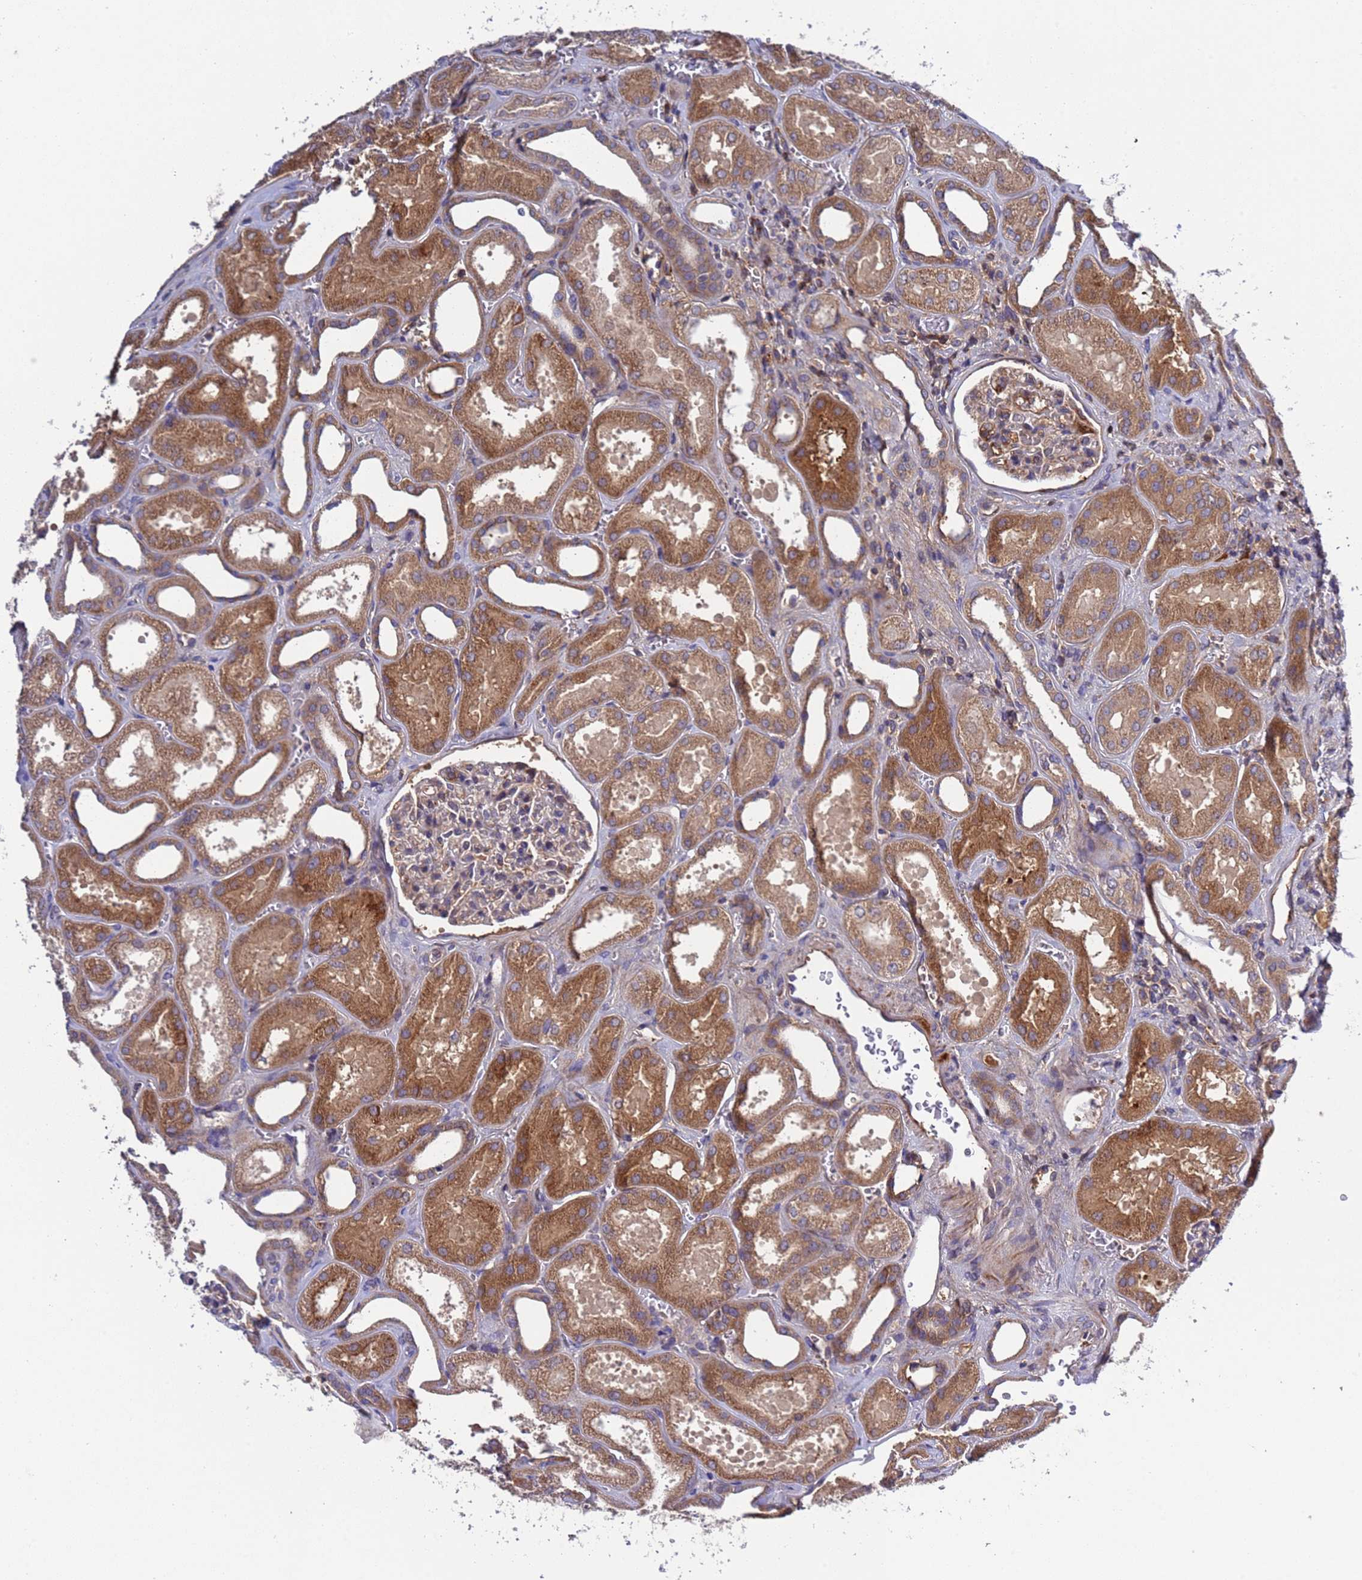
{"staining": {"intensity": "weak", "quantity": "<25%", "location": "cytoplasmic/membranous"}, "tissue": "kidney", "cell_type": "Cells in glomeruli", "image_type": "normal", "snomed": [{"axis": "morphology", "description": "Normal tissue, NOS"}, {"axis": "morphology", "description": "Adenocarcinoma, NOS"}, {"axis": "topography", "description": "Kidney"}], "caption": "IHC of benign human kidney exhibits no positivity in cells in glomeruli.", "gene": "PARP16", "patient": {"sex": "female", "age": 68}}